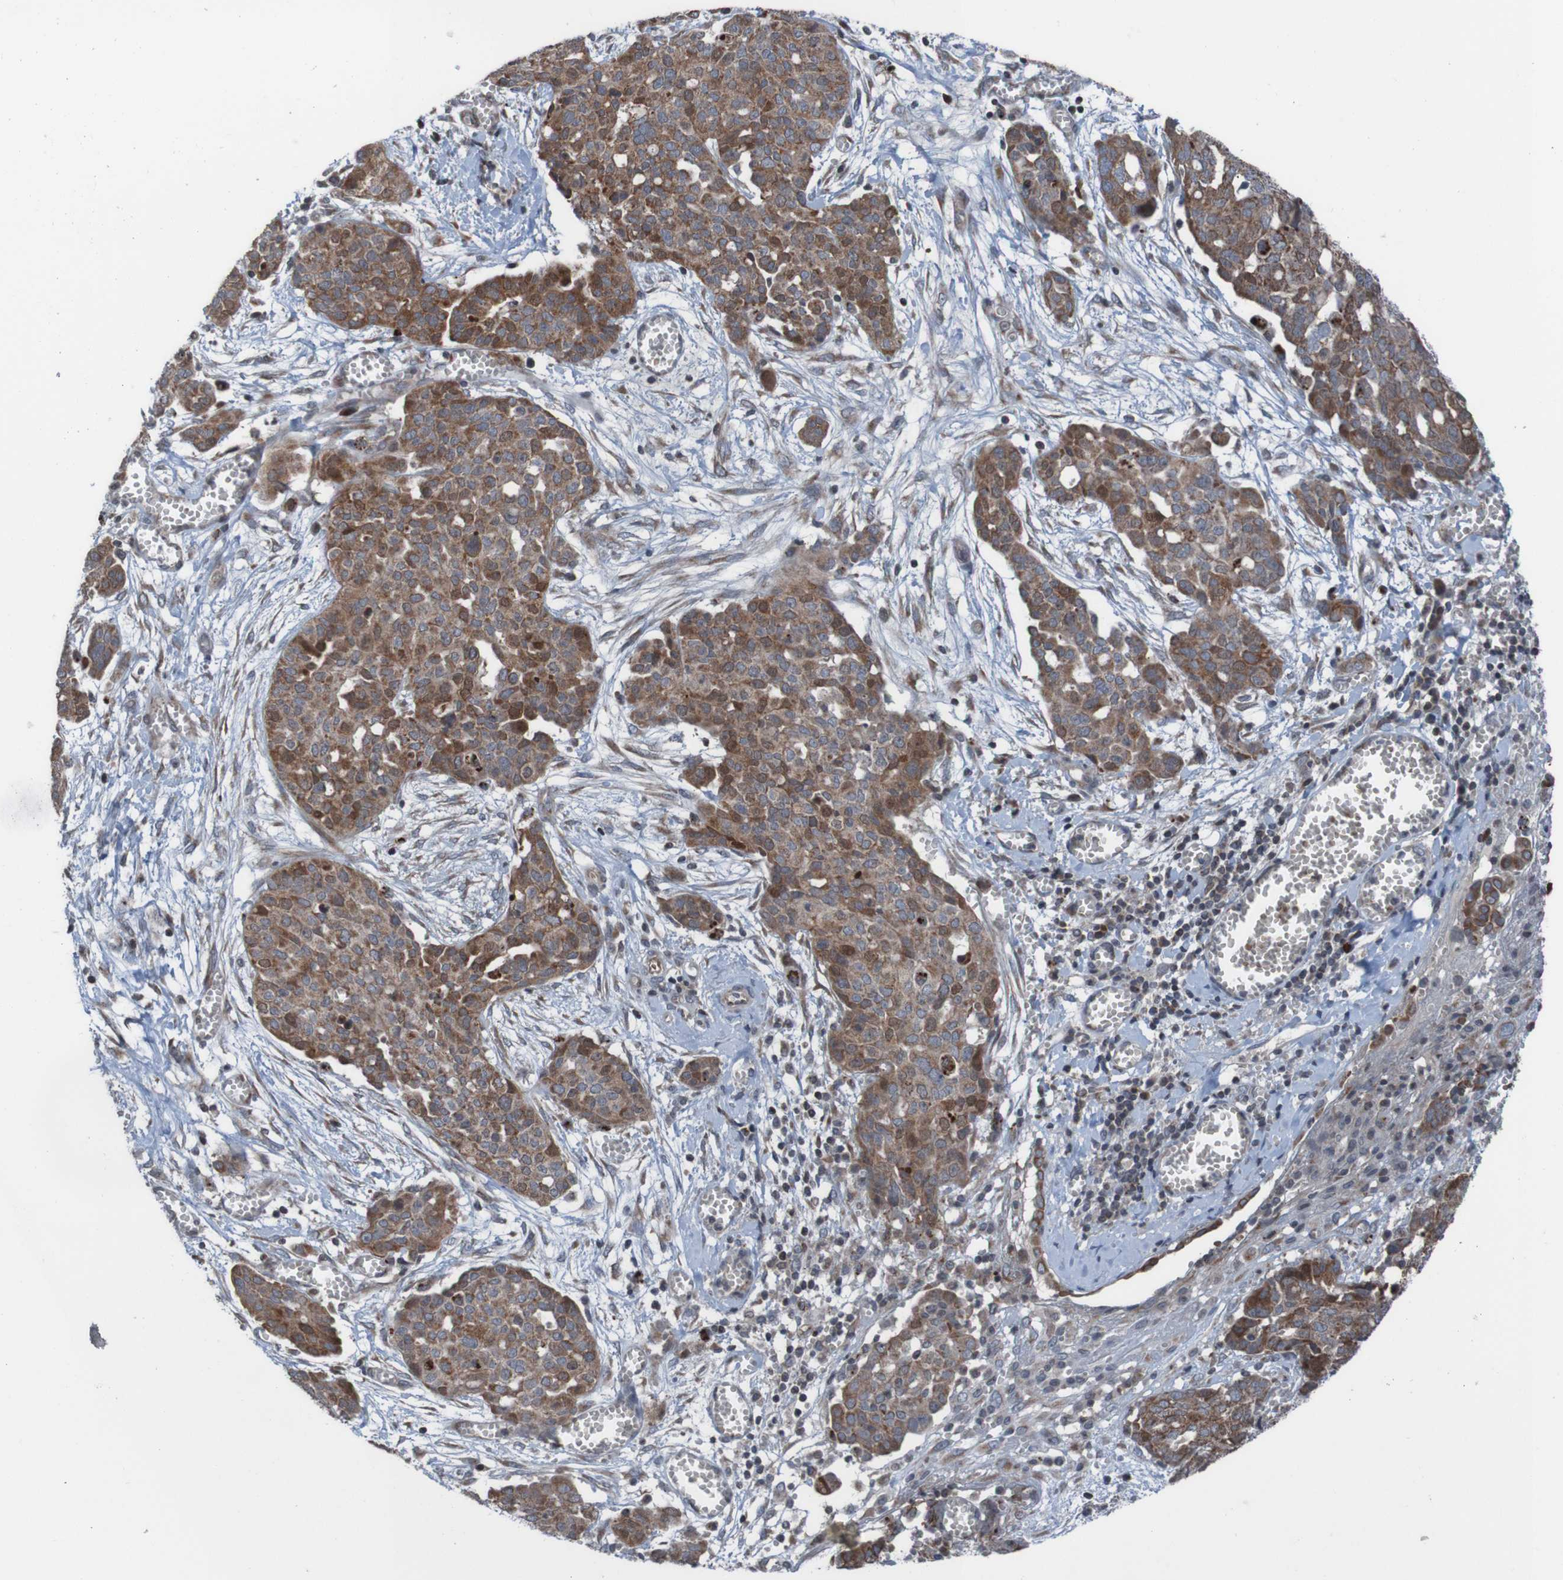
{"staining": {"intensity": "moderate", "quantity": ">75%", "location": "cytoplasmic/membranous"}, "tissue": "ovarian cancer", "cell_type": "Tumor cells", "image_type": "cancer", "snomed": [{"axis": "morphology", "description": "Cystadenocarcinoma, serous, NOS"}, {"axis": "topography", "description": "Soft tissue"}, {"axis": "topography", "description": "Ovary"}], "caption": "Protein positivity by immunohistochemistry displays moderate cytoplasmic/membranous positivity in approximately >75% of tumor cells in ovarian cancer (serous cystadenocarcinoma).", "gene": "UNG", "patient": {"sex": "female", "age": 57}}